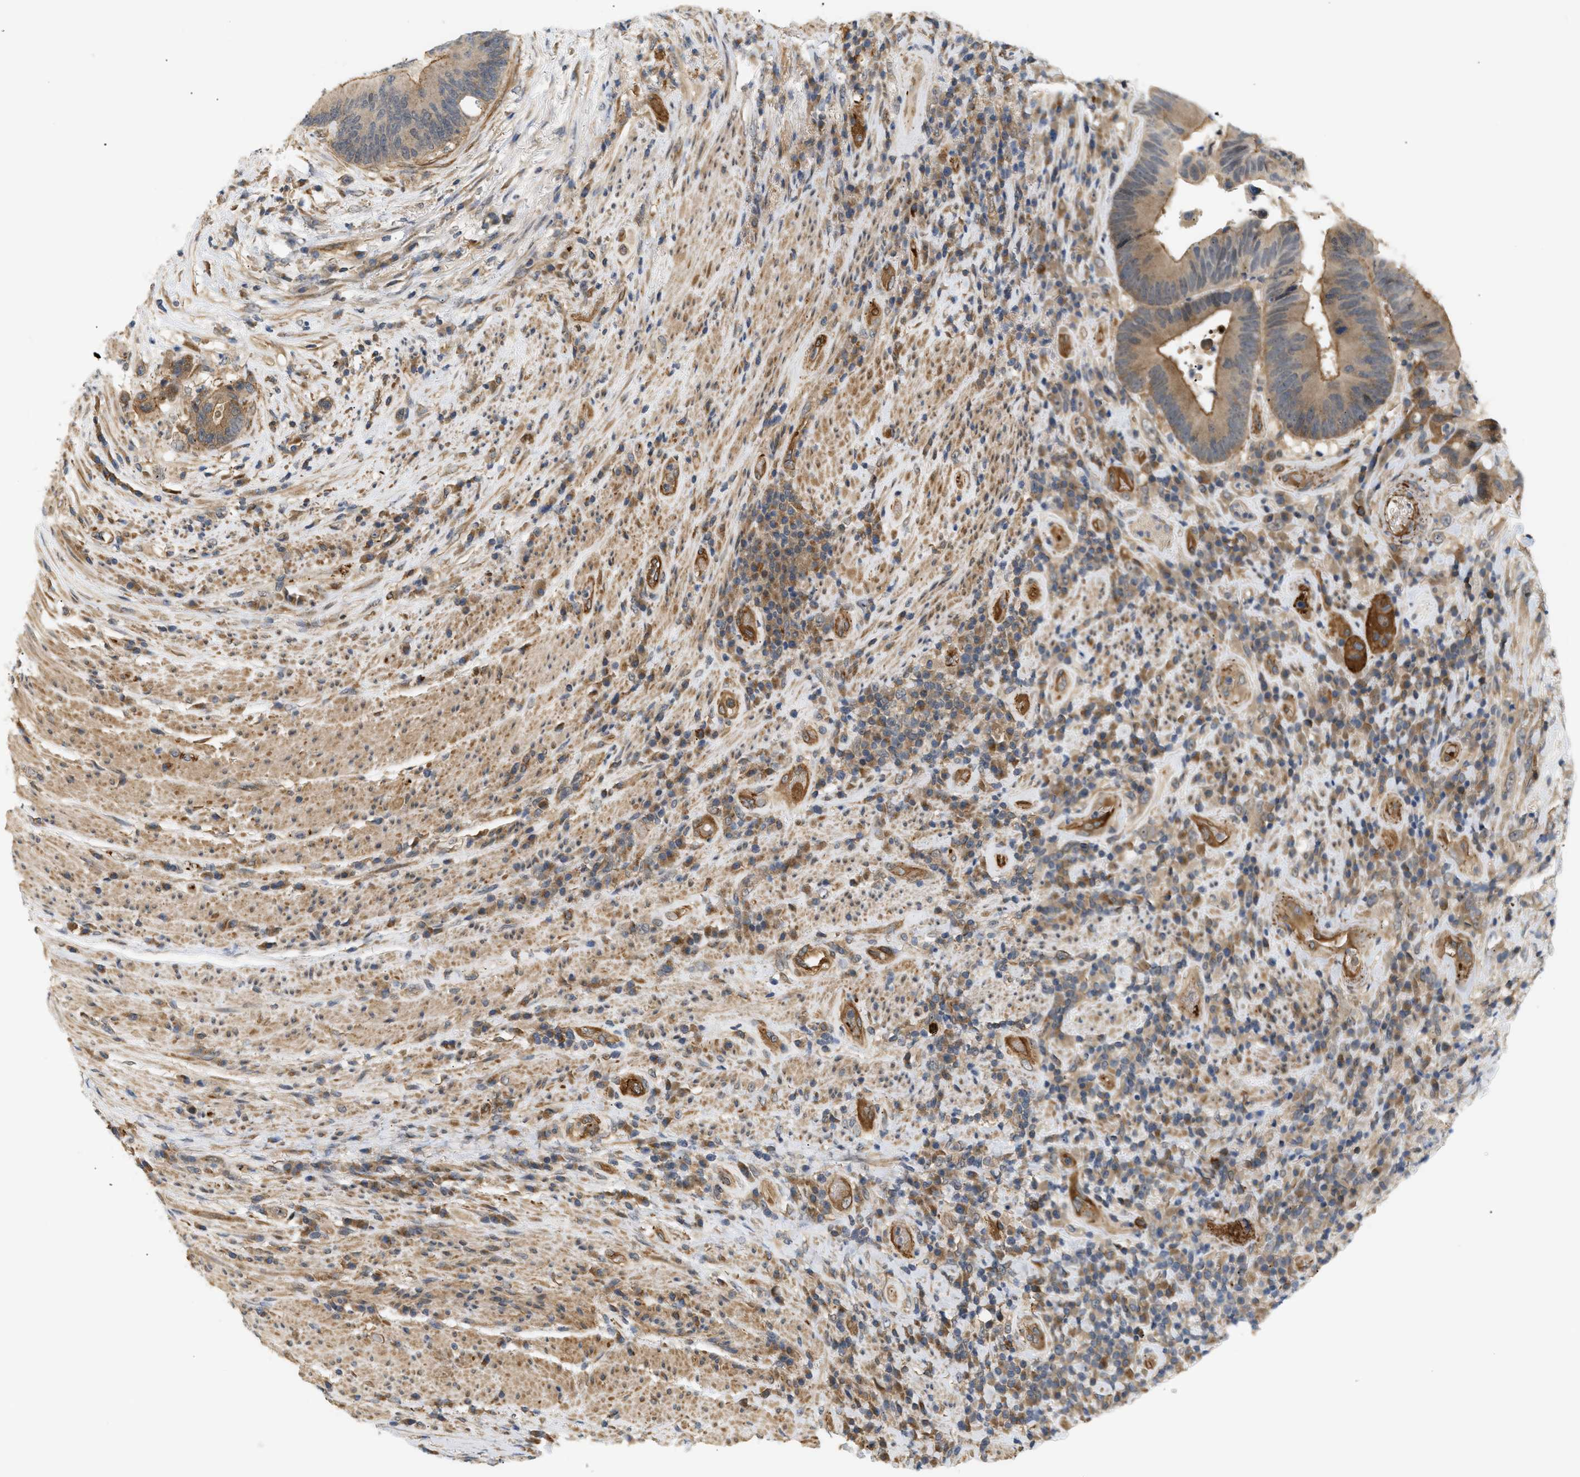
{"staining": {"intensity": "moderate", "quantity": ">75%", "location": "cytoplasmic/membranous"}, "tissue": "colorectal cancer", "cell_type": "Tumor cells", "image_type": "cancer", "snomed": [{"axis": "morphology", "description": "Adenocarcinoma, NOS"}, {"axis": "topography", "description": "Rectum"}], "caption": "Immunohistochemistry image of neoplastic tissue: human colorectal cancer stained using immunohistochemistry demonstrates medium levels of moderate protein expression localized specifically in the cytoplasmic/membranous of tumor cells, appearing as a cytoplasmic/membranous brown color.", "gene": "CORO2B", "patient": {"sex": "female", "age": 89}}